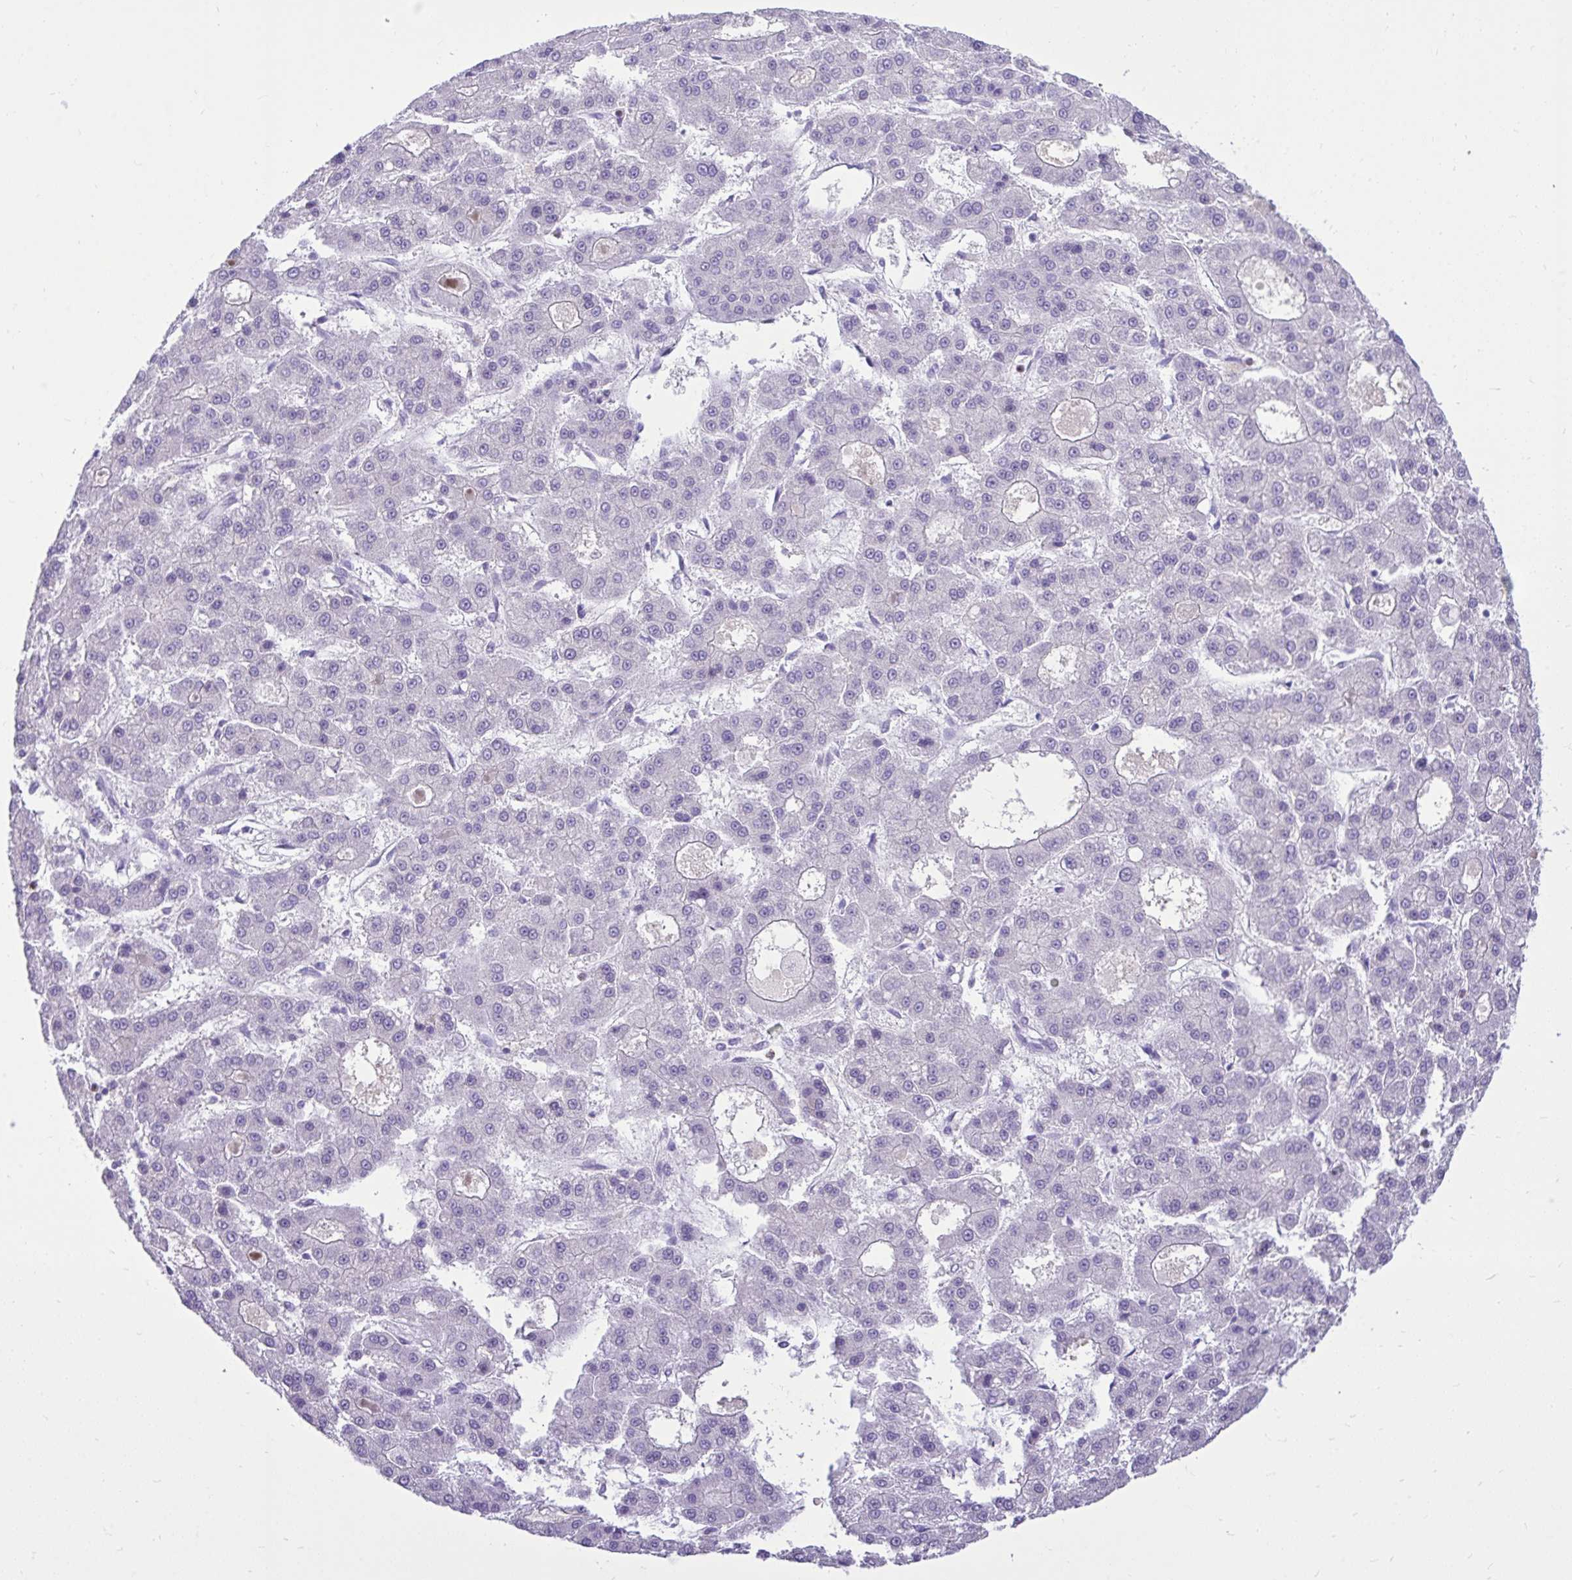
{"staining": {"intensity": "negative", "quantity": "none", "location": "none"}, "tissue": "liver cancer", "cell_type": "Tumor cells", "image_type": "cancer", "snomed": [{"axis": "morphology", "description": "Carcinoma, Hepatocellular, NOS"}, {"axis": "topography", "description": "Liver"}], "caption": "Immunohistochemistry image of human liver hepatocellular carcinoma stained for a protein (brown), which demonstrates no staining in tumor cells.", "gene": "TLR7", "patient": {"sex": "male", "age": 70}}